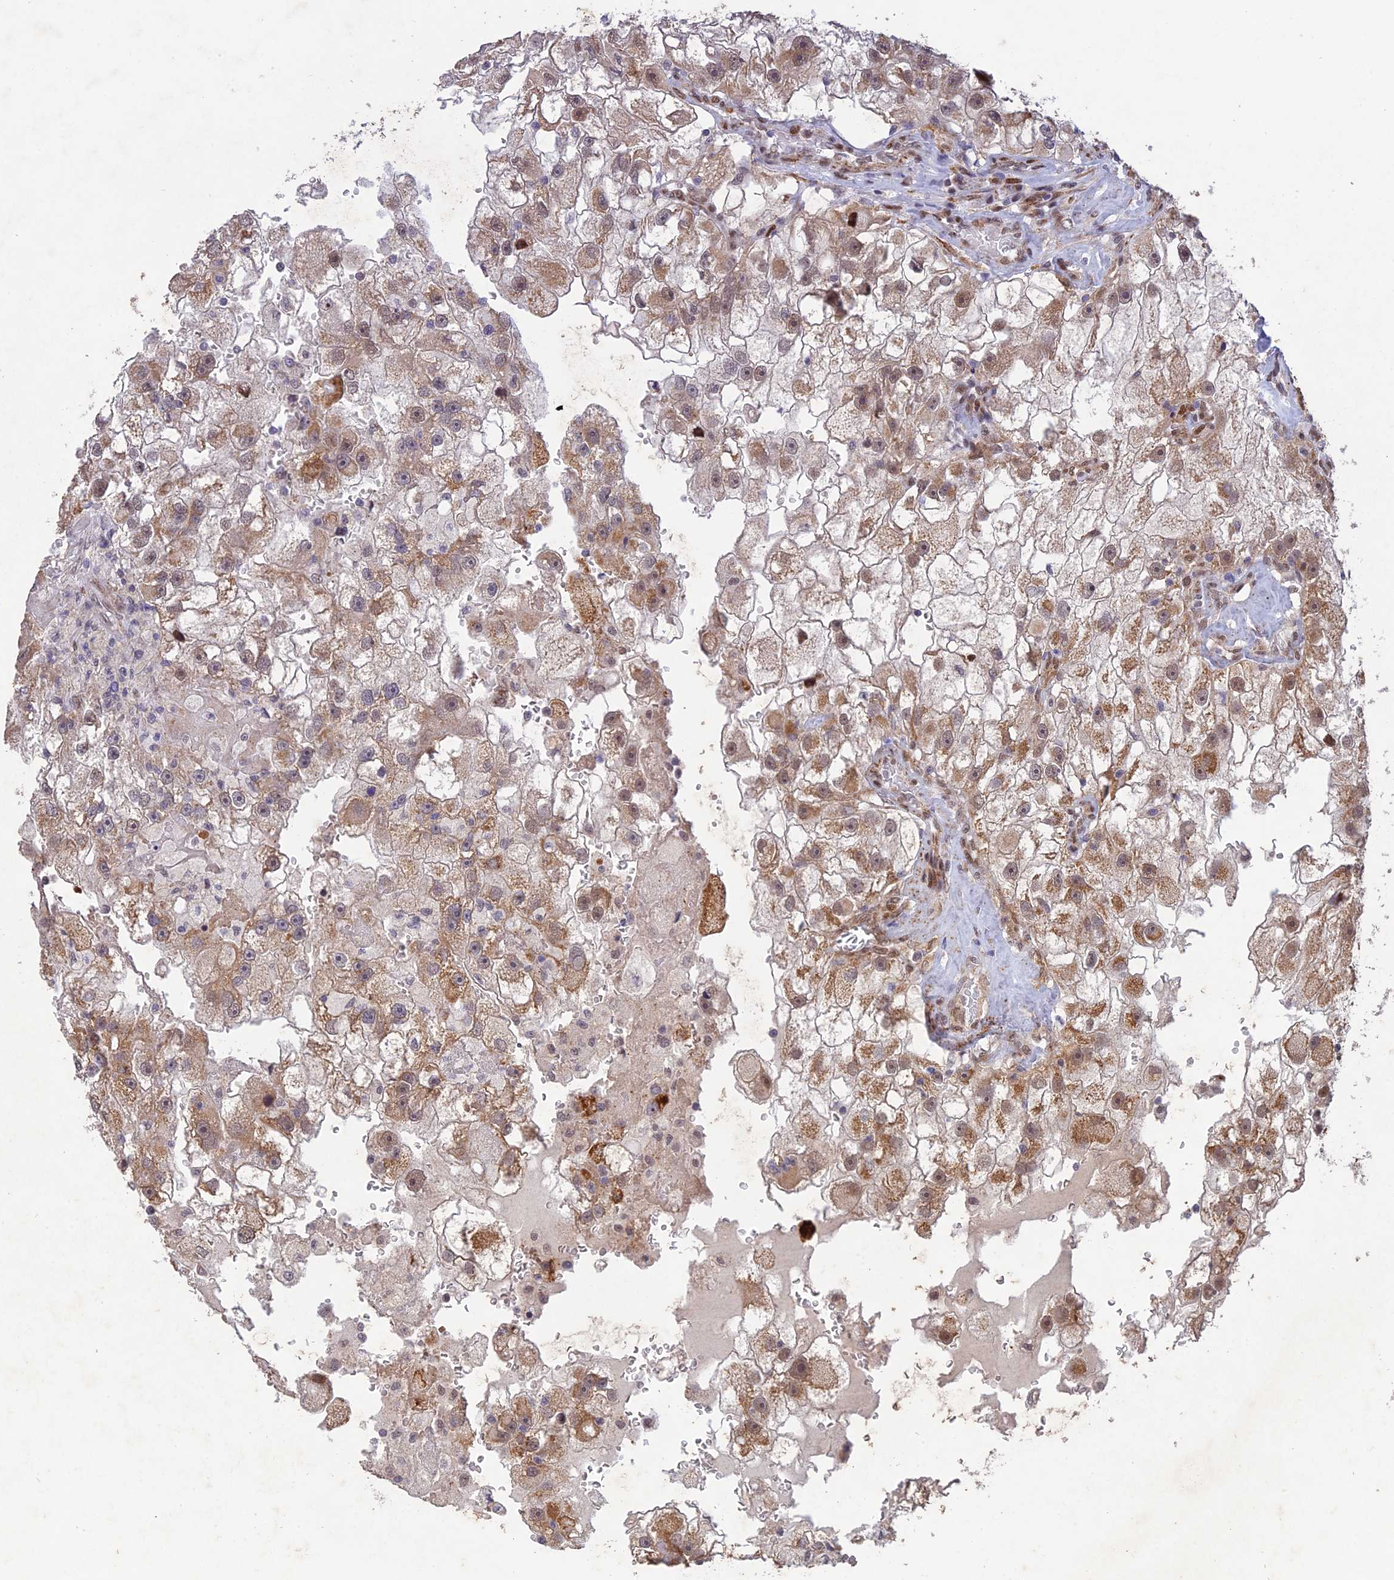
{"staining": {"intensity": "moderate", "quantity": ">75%", "location": "cytoplasmic/membranous,nuclear"}, "tissue": "renal cancer", "cell_type": "Tumor cells", "image_type": "cancer", "snomed": [{"axis": "morphology", "description": "Adenocarcinoma, NOS"}, {"axis": "topography", "description": "Kidney"}], "caption": "Tumor cells exhibit medium levels of moderate cytoplasmic/membranous and nuclear expression in about >75% of cells in adenocarcinoma (renal).", "gene": "WDR55", "patient": {"sex": "male", "age": 63}}